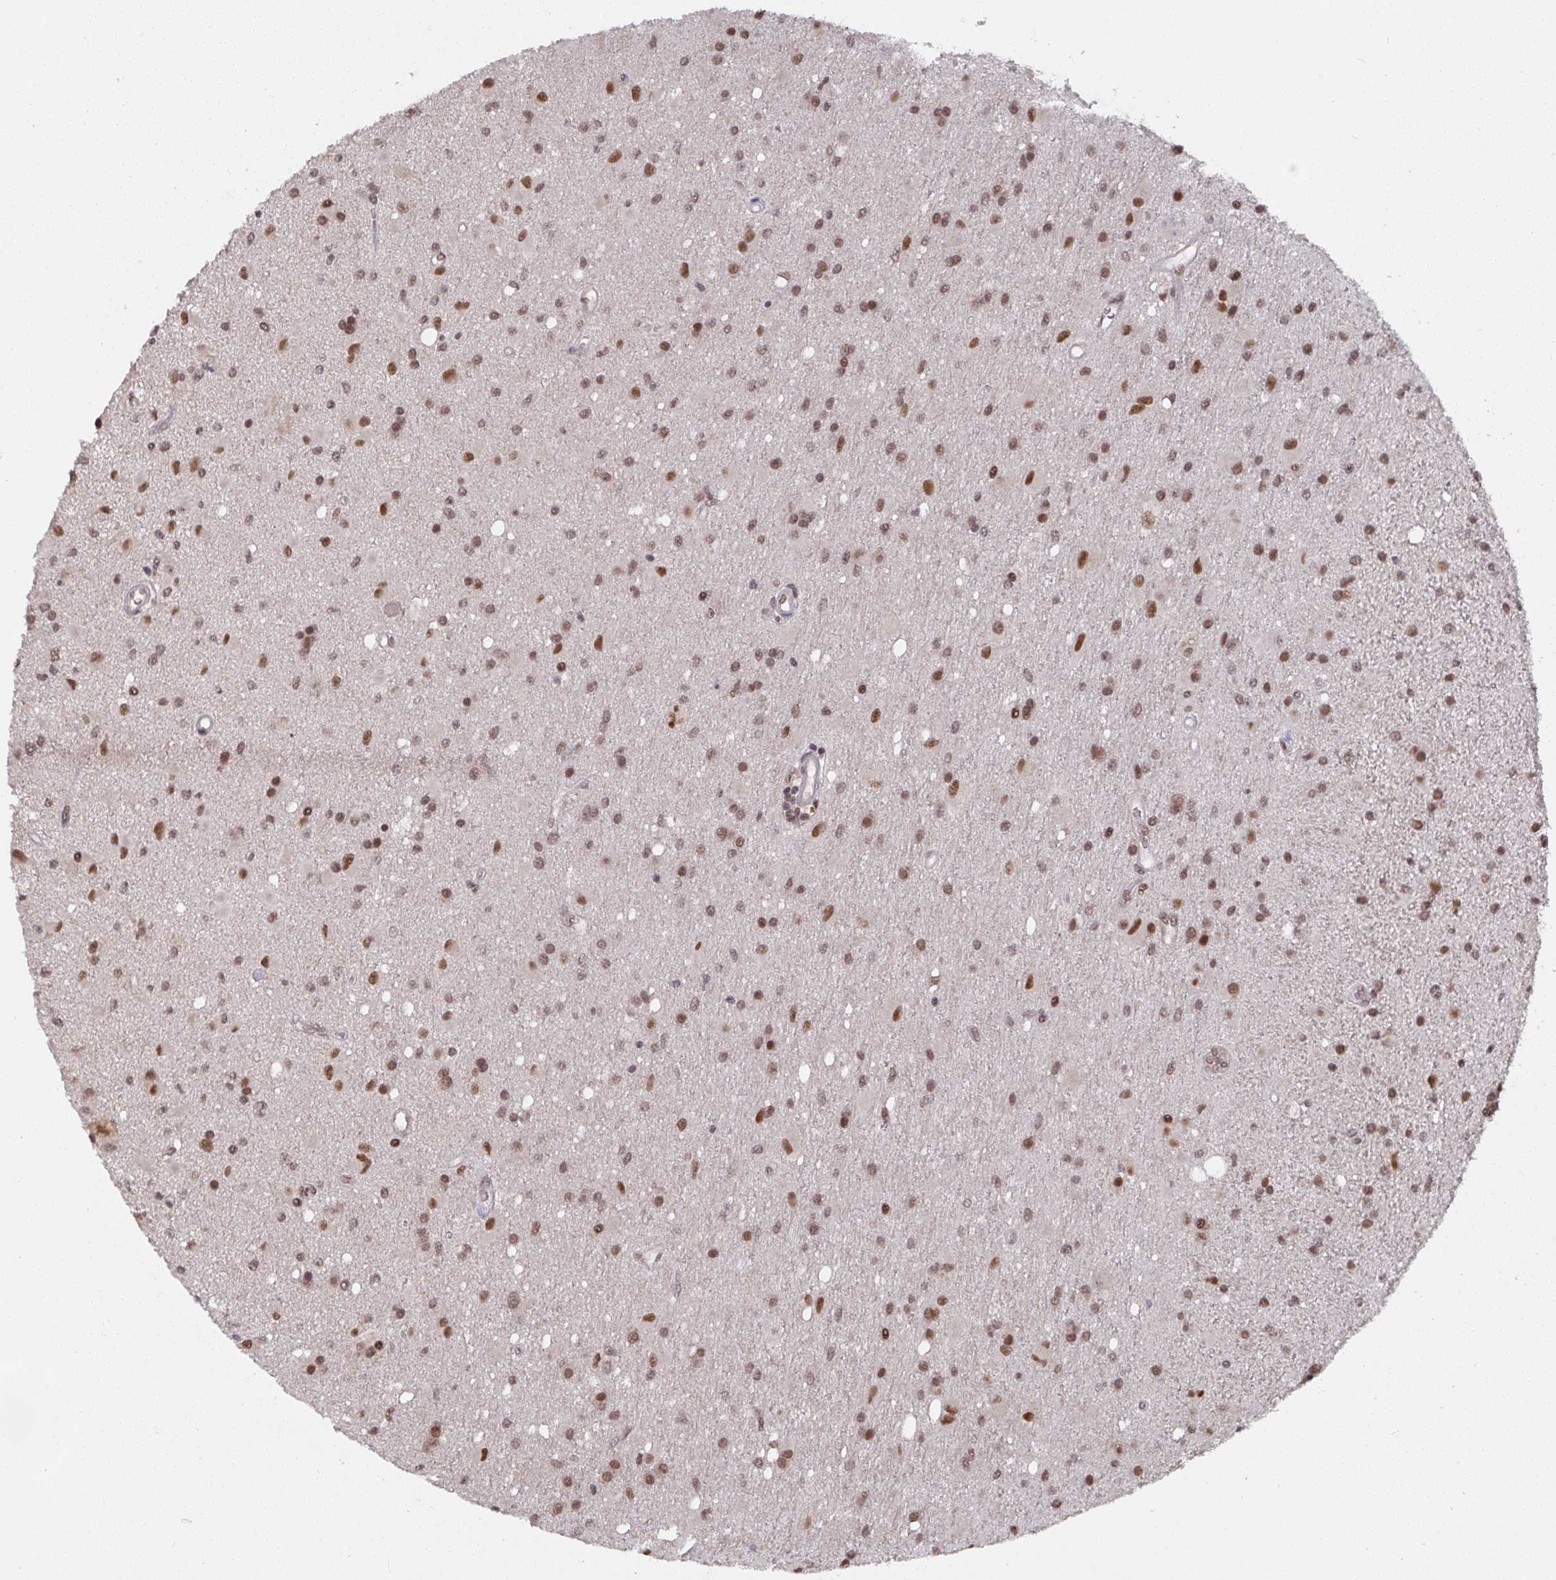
{"staining": {"intensity": "moderate", "quantity": ">75%", "location": "nuclear"}, "tissue": "glioma", "cell_type": "Tumor cells", "image_type": "cancer", "snomed": [{"axis": "morphology", "description": "Glioma, malignant, High grade"}, {"axis": "topography", "description": "Brain"}], "caption": "Tumor cells show moderate nuclear staining in approximately >75% of cells in malignant glioma (high-grade).", "gene": "JMJD1C", "patient": {"sex": "male", "age": 67}}